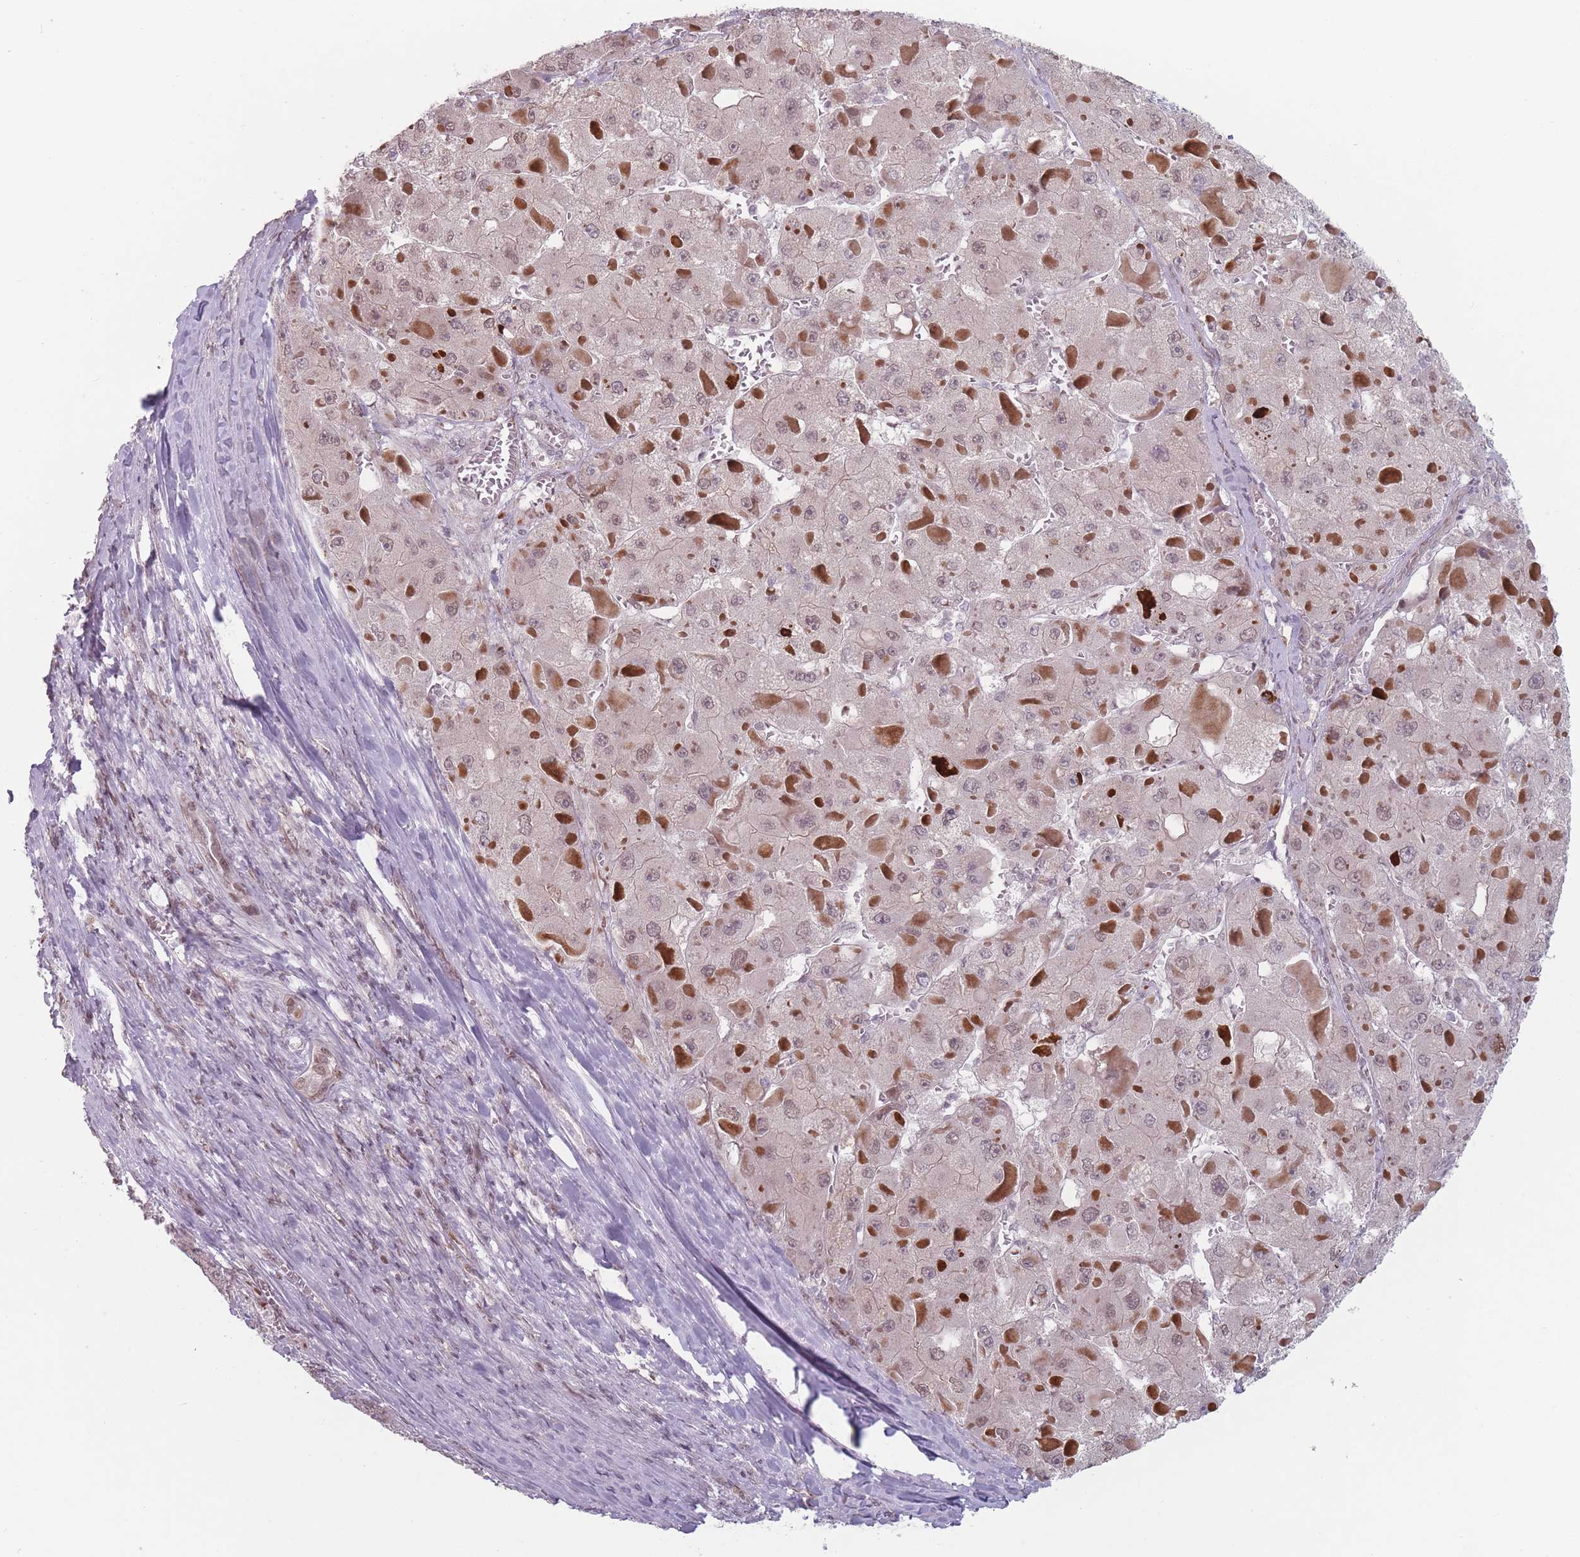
{"staining": {"intensity": "weak", "quantity": "25%-75%", "location": "nuclear"}, "tissue": "liver cancer", "cell_type": "Tumor cells", "image_type": "cancer", "snomed": [{"axis": "morphology", "description": "Carcinoma, Hepatocellular, NOS"}, {"axis": "topography", "description": "Liver"}], "caption": "Human liver cancer stained with a protein marker displays weak staining in tumor cells.", "gene": "SH3BGRL2", "patient": {"sex": "female", "age": 73}}